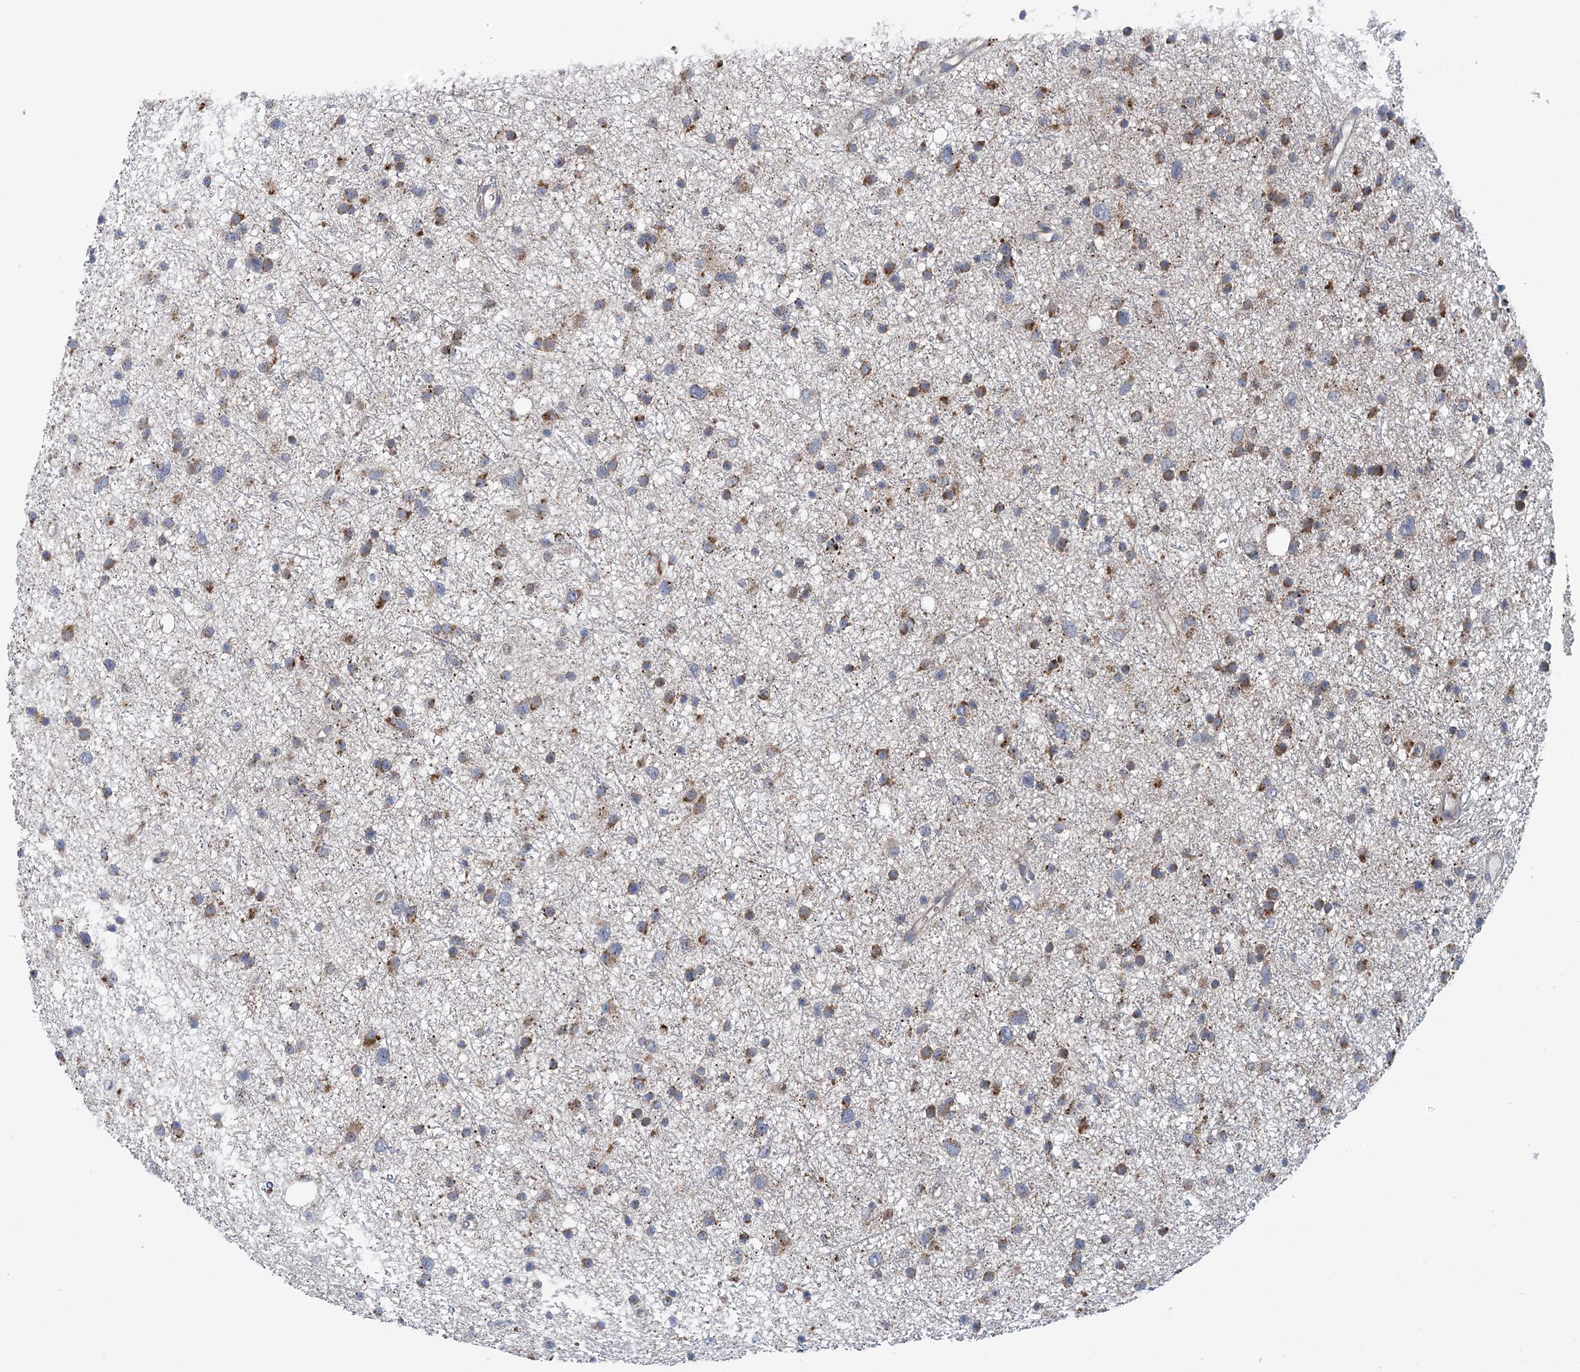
{"staining": {"intensity": "moderate", "quantity": "25%-75%", "location": "cytoplasmic/membranous"}, "tissue": "glioma", "cell_type": "Tumor cells", "image_type": "cancer", "snomed": [{"axis": "morphology", "description": "Glioma, malignant, Low grade"}, {"axis": "topography", "description": "Cerebral cortex"}], "caption": "Glioma stained for a protein (brown) demonstrates moderate cytoplasmic/membranous positive expression in about 25%-75% of tumor cells.", "gene": "COPE", "patient": {"sex": "female", "age": 39}}